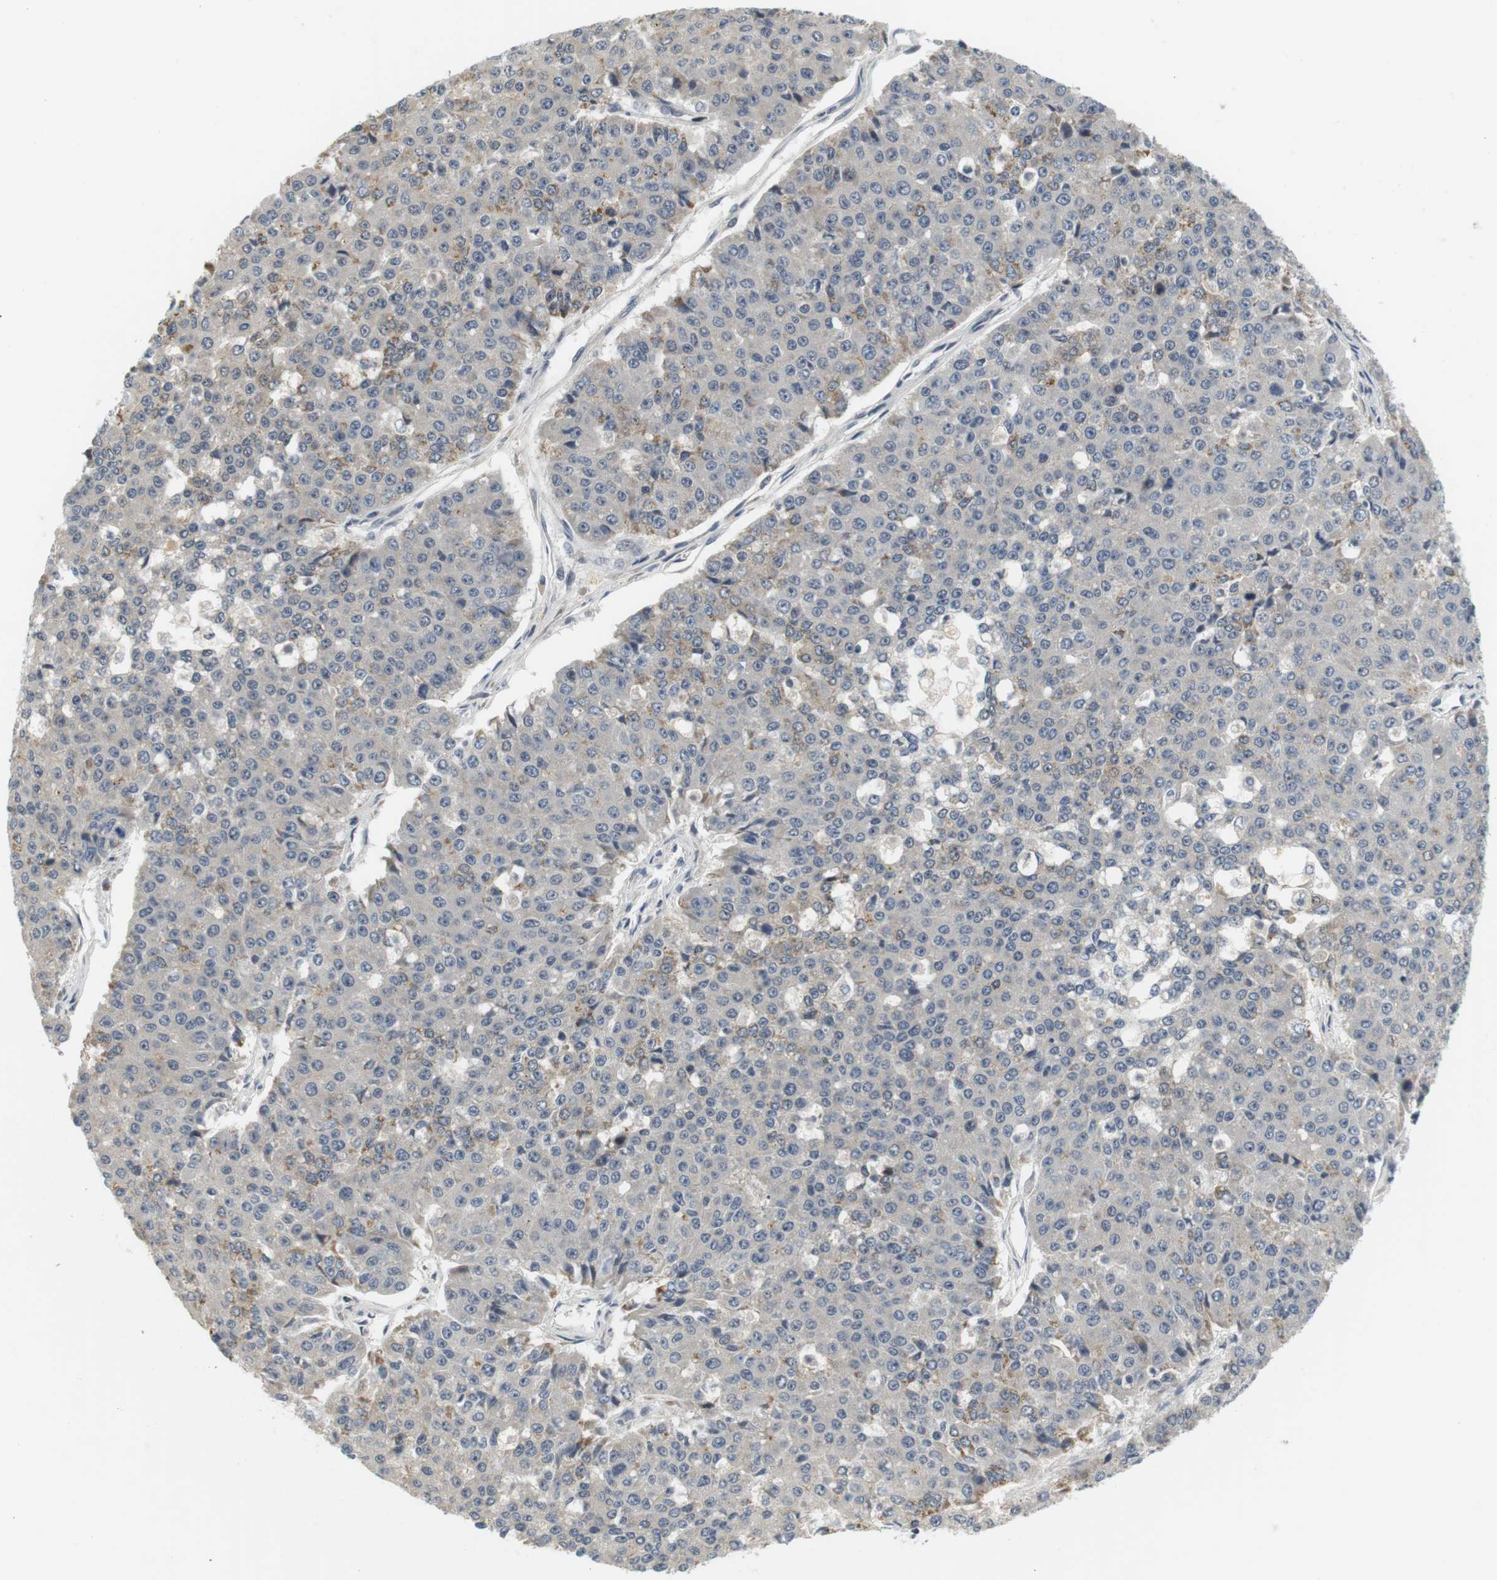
{"staining": {"intensity": "negative", "quantity": "none", "location": "none"}, "tissue": "pancreatic cancer", "cell_type": "Tumor cells", "image_type": "cancer", "snomed": [{"axis": "morphology", "description": "Adenocarcinoma, NOS"}, {"axis": "topography", "description": "Pancreas"}], "caption": "This is a micrograph of IHC staining of pancreatic adenocarcinoma, which shows no positivity in tumor cells. Brightfield microscopy of immunohistochemistry stained with DAB (3,3'-diaminobenzidine) (brown) and hematoxylin (blue), captured at high magnification.", "gene": "WNT7A", "patient": {"sex": "male", "age": 50}}